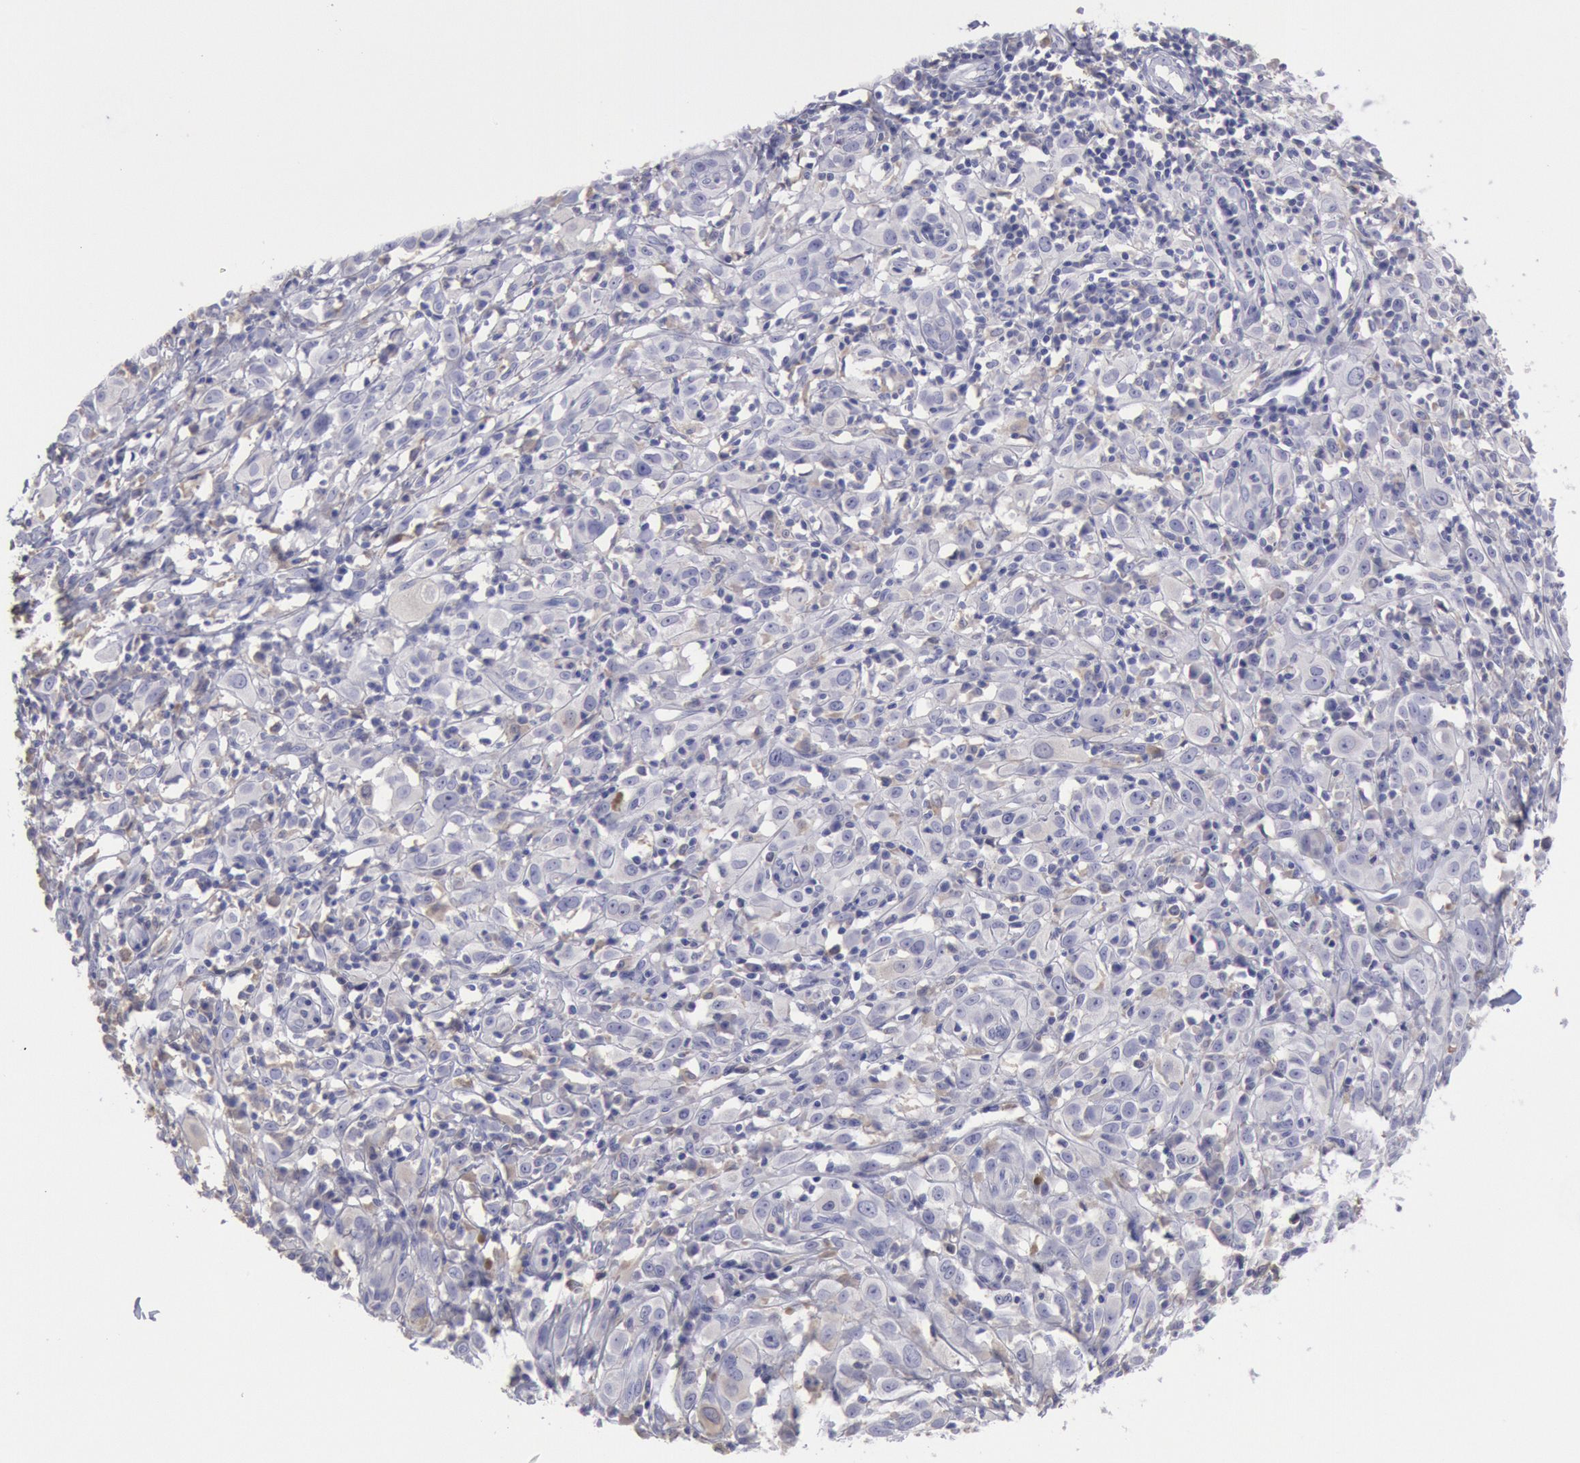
{"staining": {"intensity": "negative", "quantity": "none", "location": "none"}, "tissue": "melanoma", "cell_type": "Tumor cells", "image_type": "cancer", "snomed": [{"axis": "morphology", "description": "Malignant melanoma, NOS"}, {"axis": "topography", "description": "Skin"}], "caption": "Tumor cells are negative for protein expression in human melanoma.", "gene": "MYH7", "patient": {"sex": "female", "age": 52}}